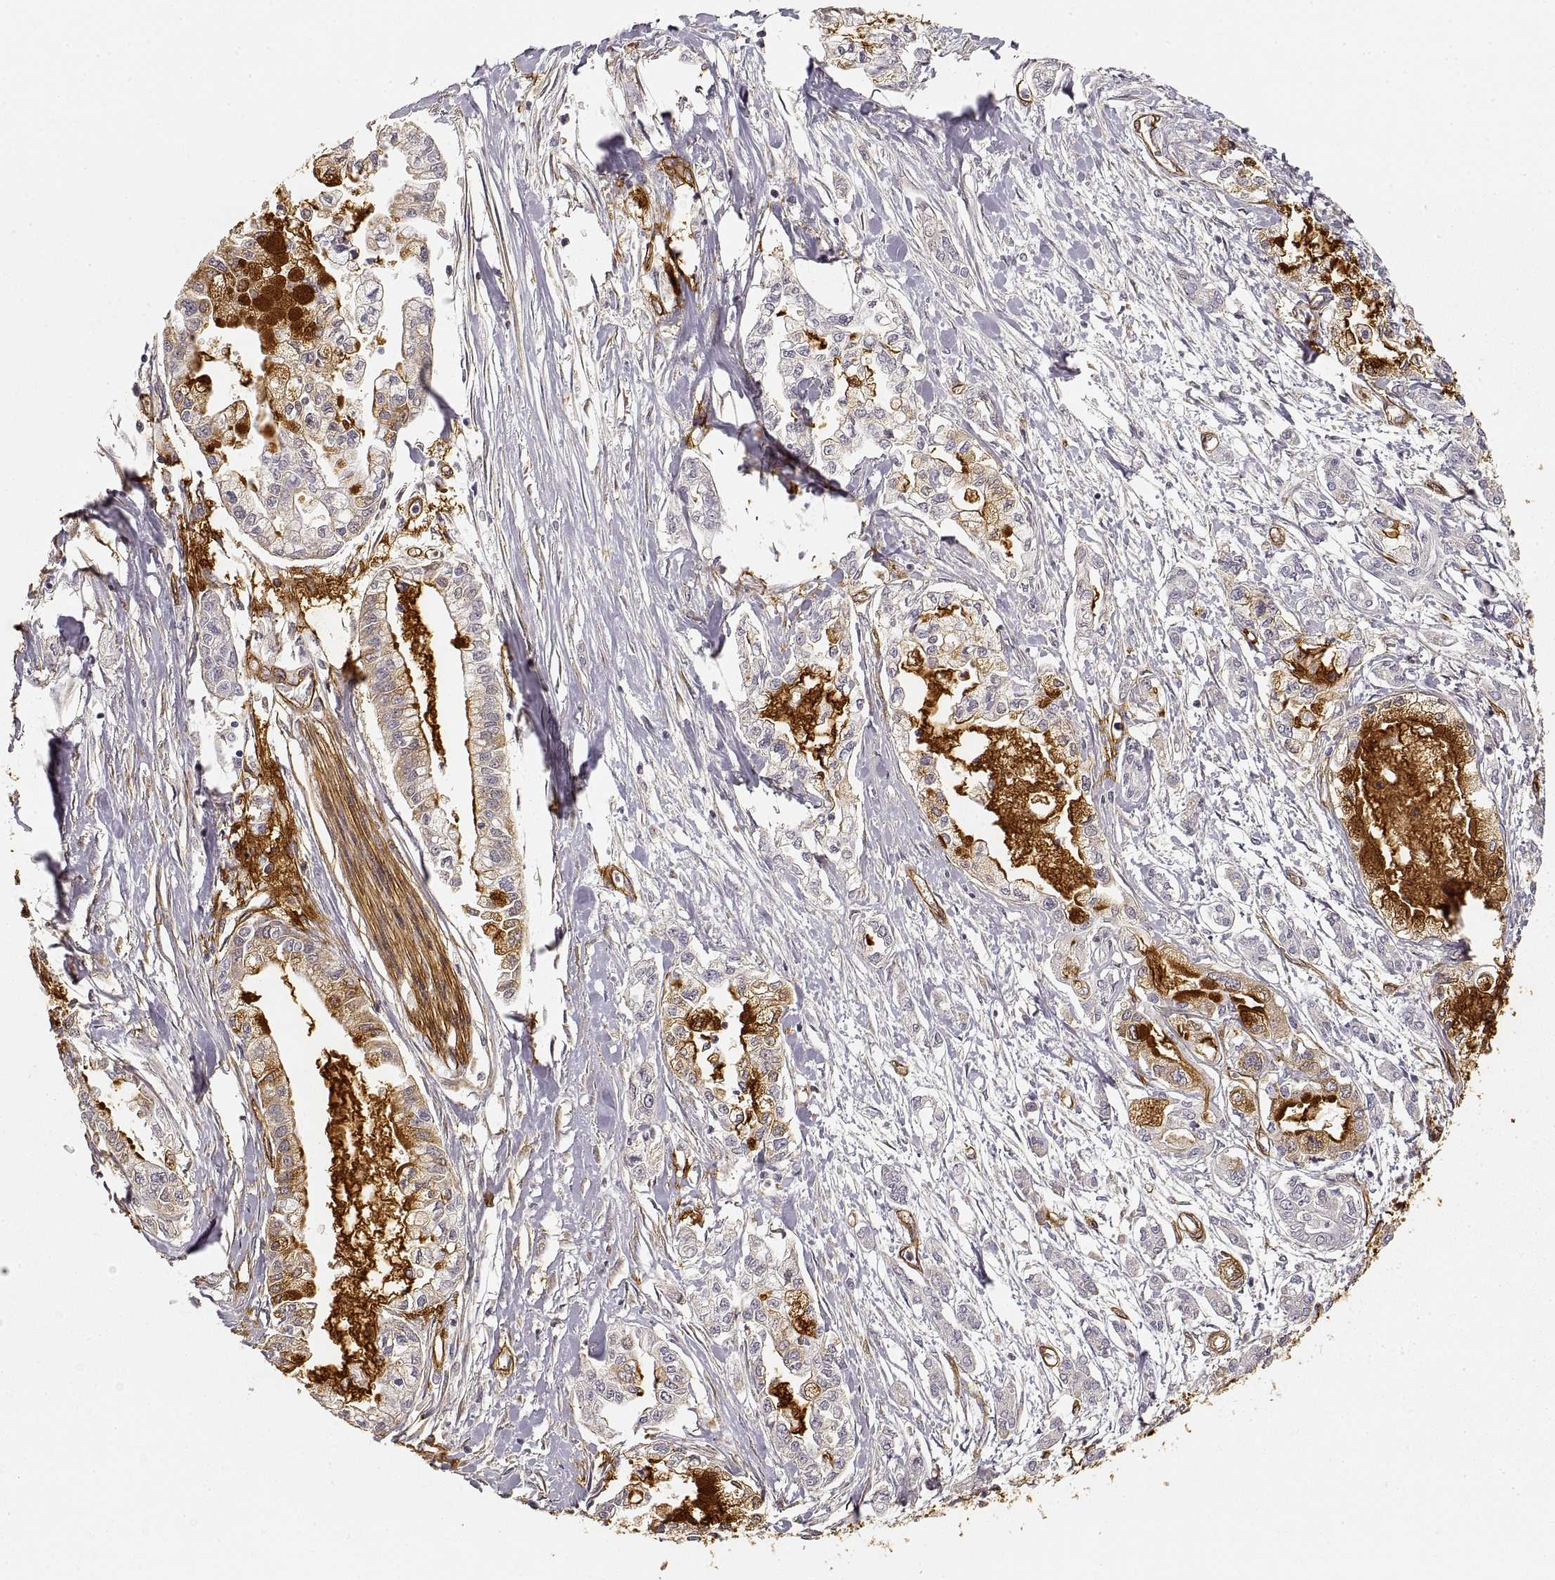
{"staining": {"intensity": "moderate", "quantity": "<25%", "location": "cytoplasmic/membranous"}, "tissue": "pancreatic cancer", "cell_type": "Tumor cells", "image_type": "cancer", "snomed": [{"axis": "morphology", "description": "Adenocarcinoma, NOS"}, {"axis": "topography", "description": "Pancreas"}], "caption": "Immunohistochemistry (IHC) of human pancreatic adenocarcinoma exhibits low levels of moderate cytoplasmic/membranous positivity in about <25% of tumor cells.", "gene": "LAMA4", "patient": {"sex": "male", "age": 54}}